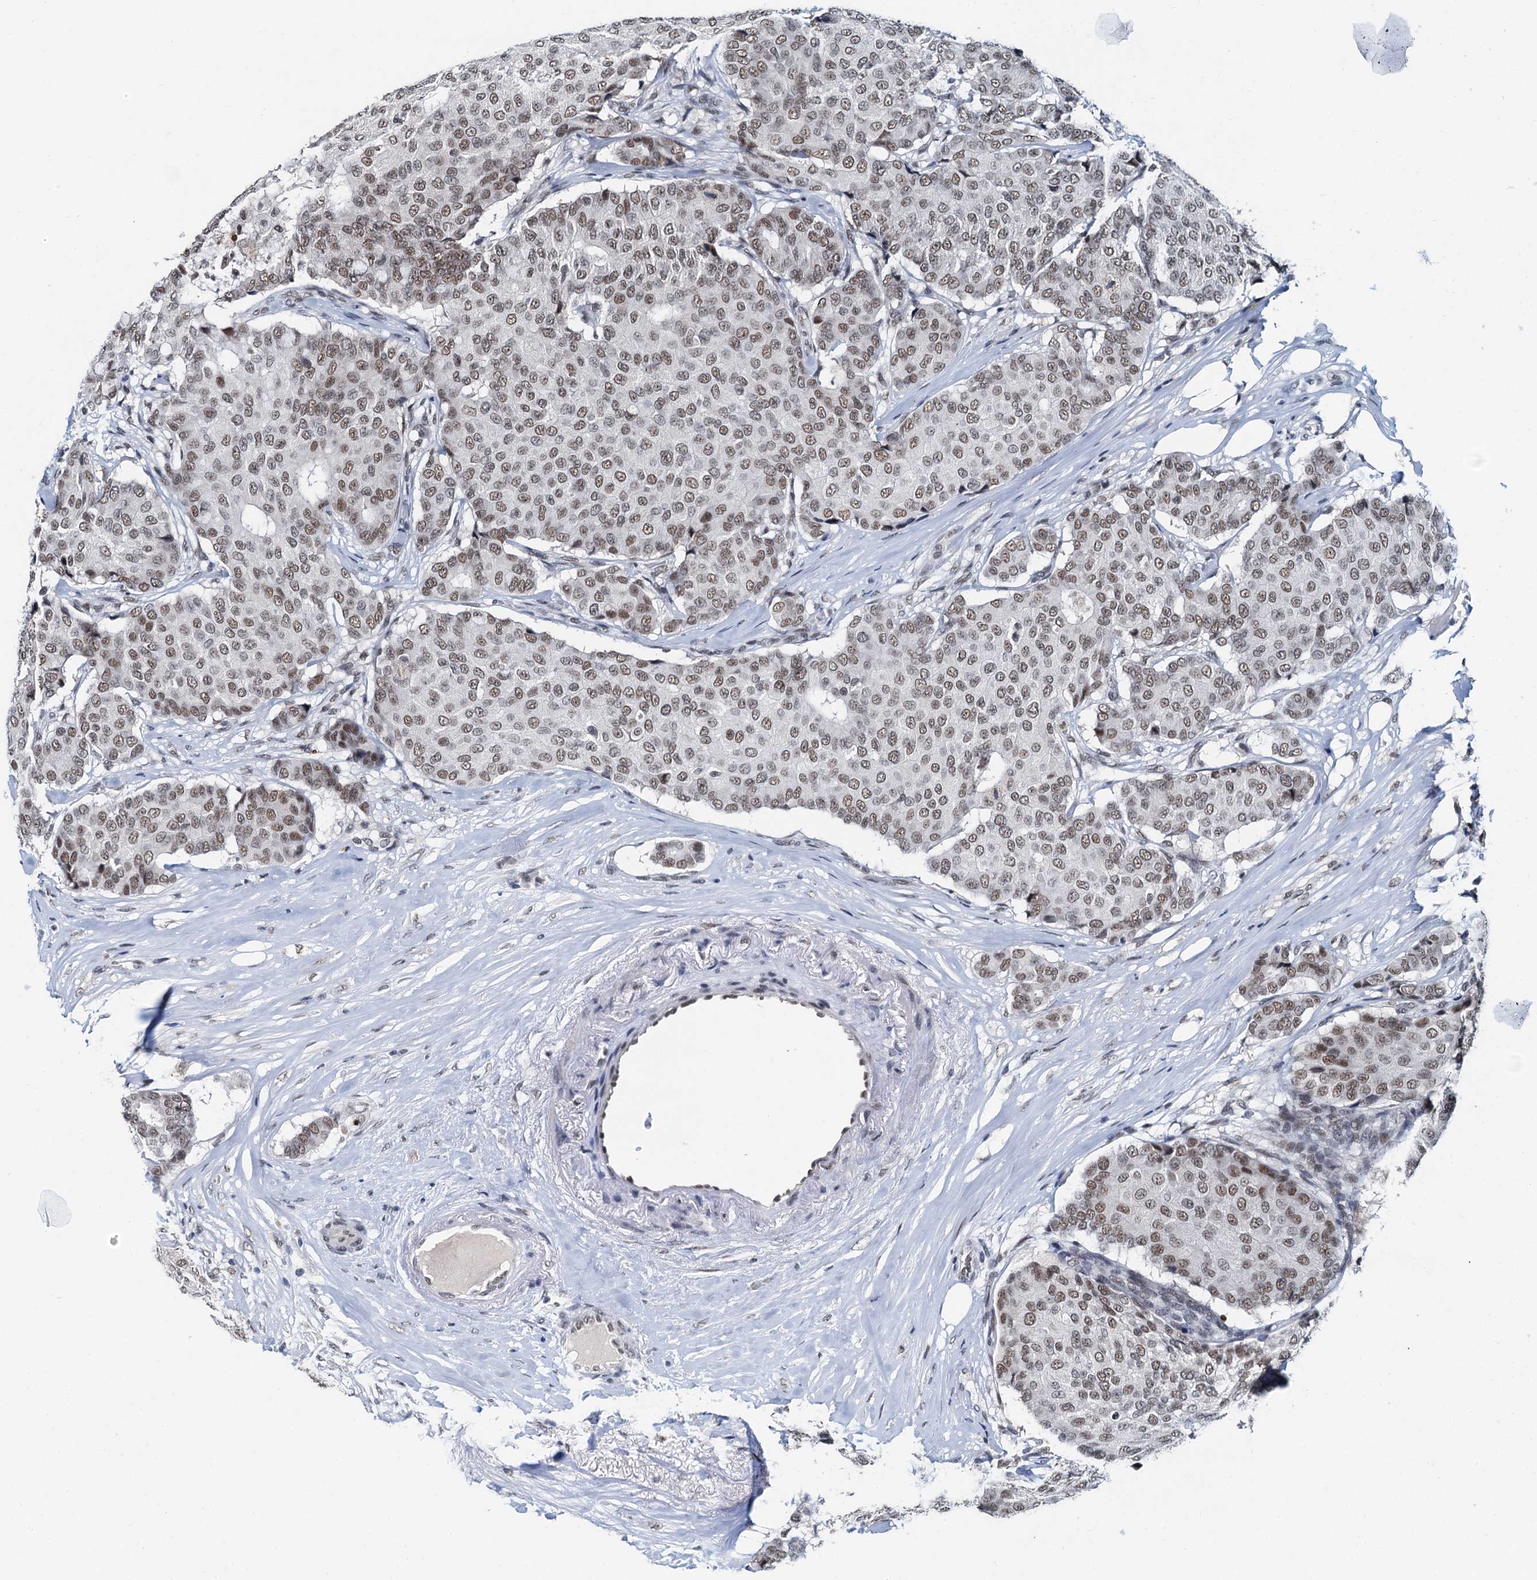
{"staining": {"intensity": "moderate", "quantity": ">75%", "location": "nuclear"}, "tissue": "breast cancer", "cell_type": "Tumor cells", "image_type": "cancer", "snomed": [{"axis": "morphology", "description": "Duct carcinoma"}, {"axis": "topography", "description": "Breast"}], "caption": "DAB immunohistochemical staining of human breast cancer (intraductal carcinoma) demonstrates moderate nuclear protein expression in approximately >75% of tumor cells.", "gene": "SNRPD1", "patient": {"sex": "female", "age": 75}}